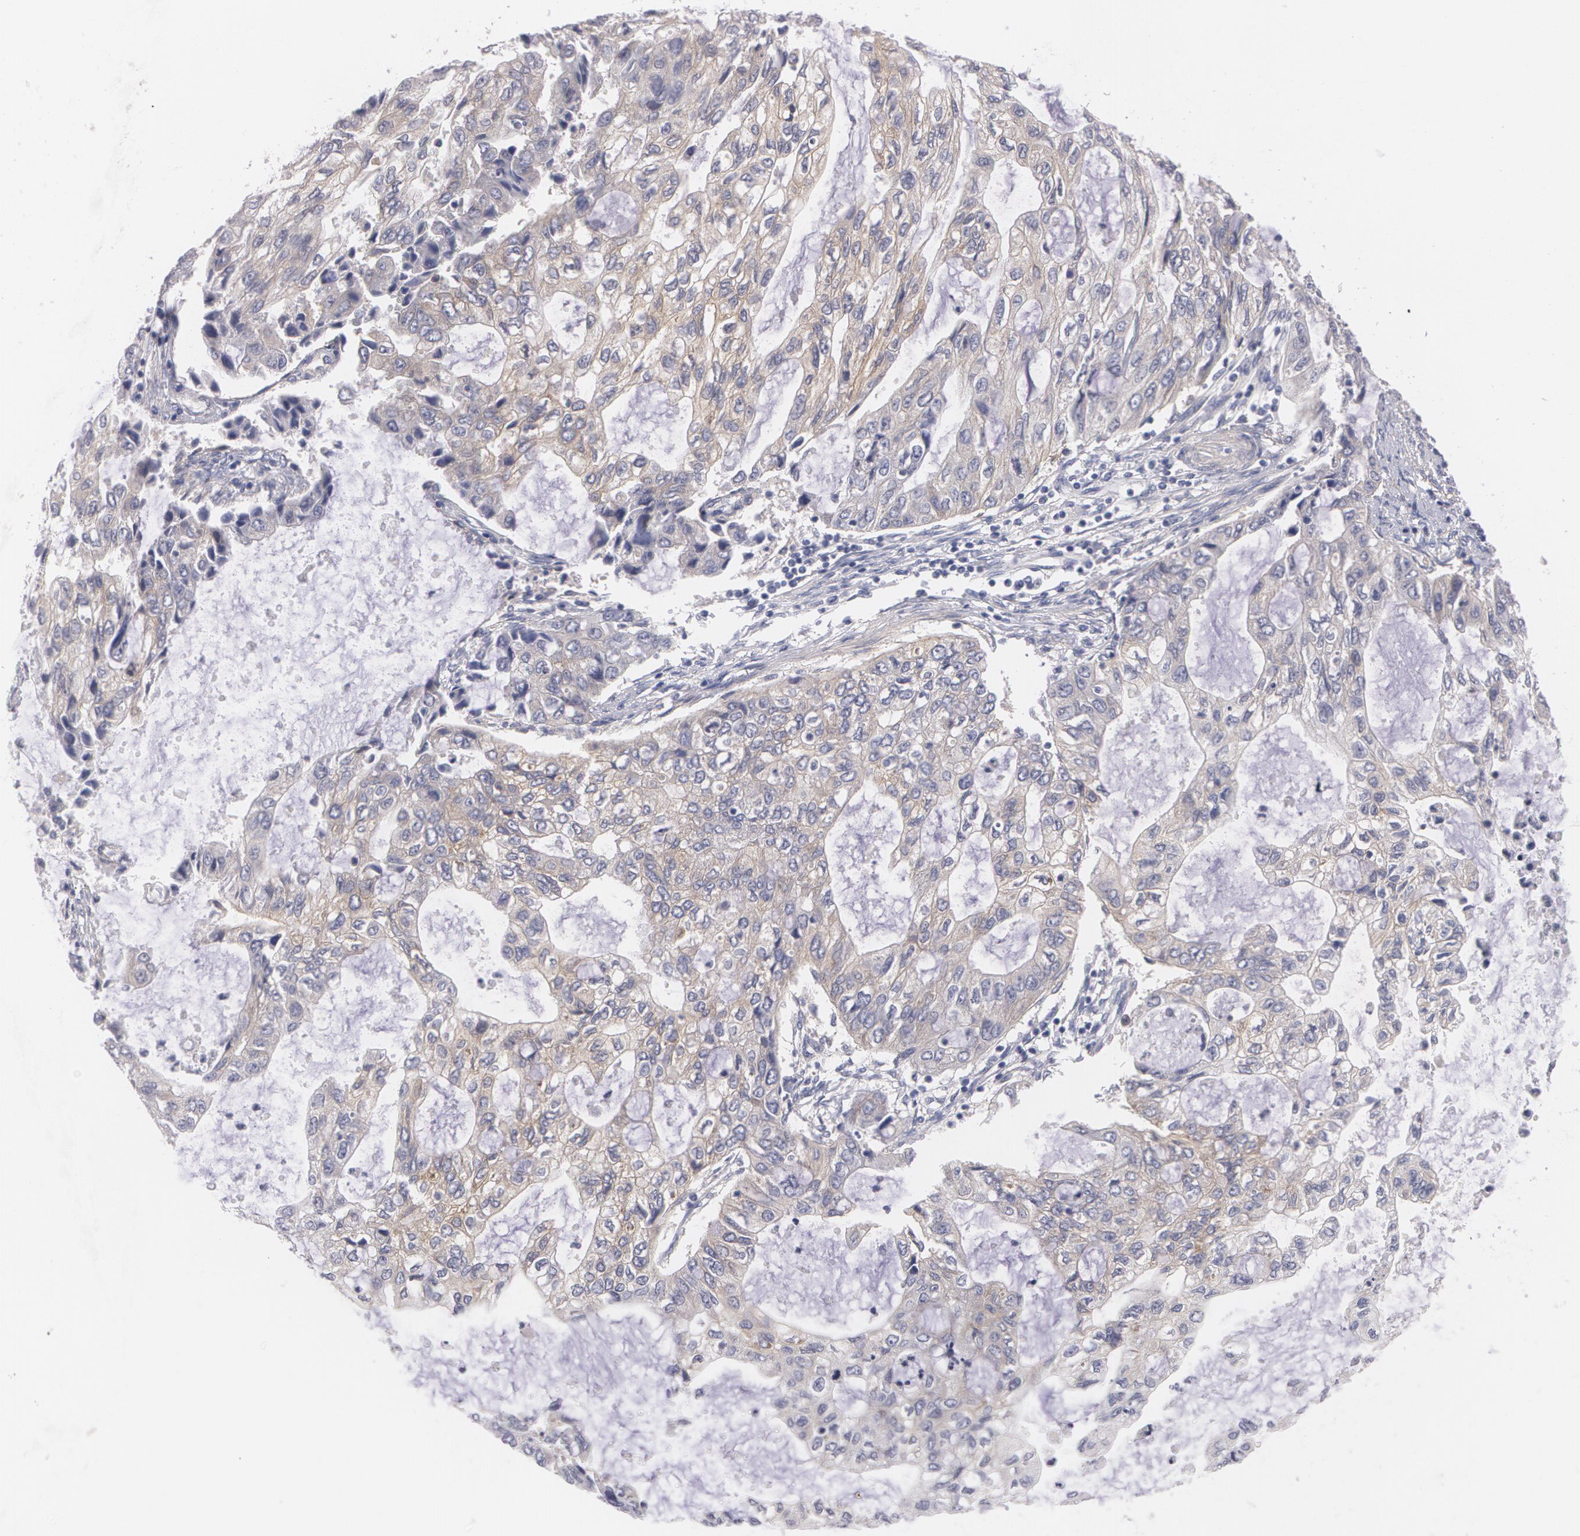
{"staining": {"intensity": "weak", "quantity": "25%-75%", "location": "cytoplasmic/membranous"}, "tissue": "stomach cancer", "cell_type": "Tumor cells", "image_type": "cancer", "snomed": [{"axis": "morphology", "description": "Adenocarcinoma, NOS"}, {"axis": "topography", "description": "Stomach, upper"}], "caption": "IHC of stomach cancer (adenocarcinoma) demonstrates low levels of weak cytoplasmic/membranous expression in approximately 25%-75% of tumor cells.", "gene": "CASK", "patient": {"sex": "female", "age": 52}}